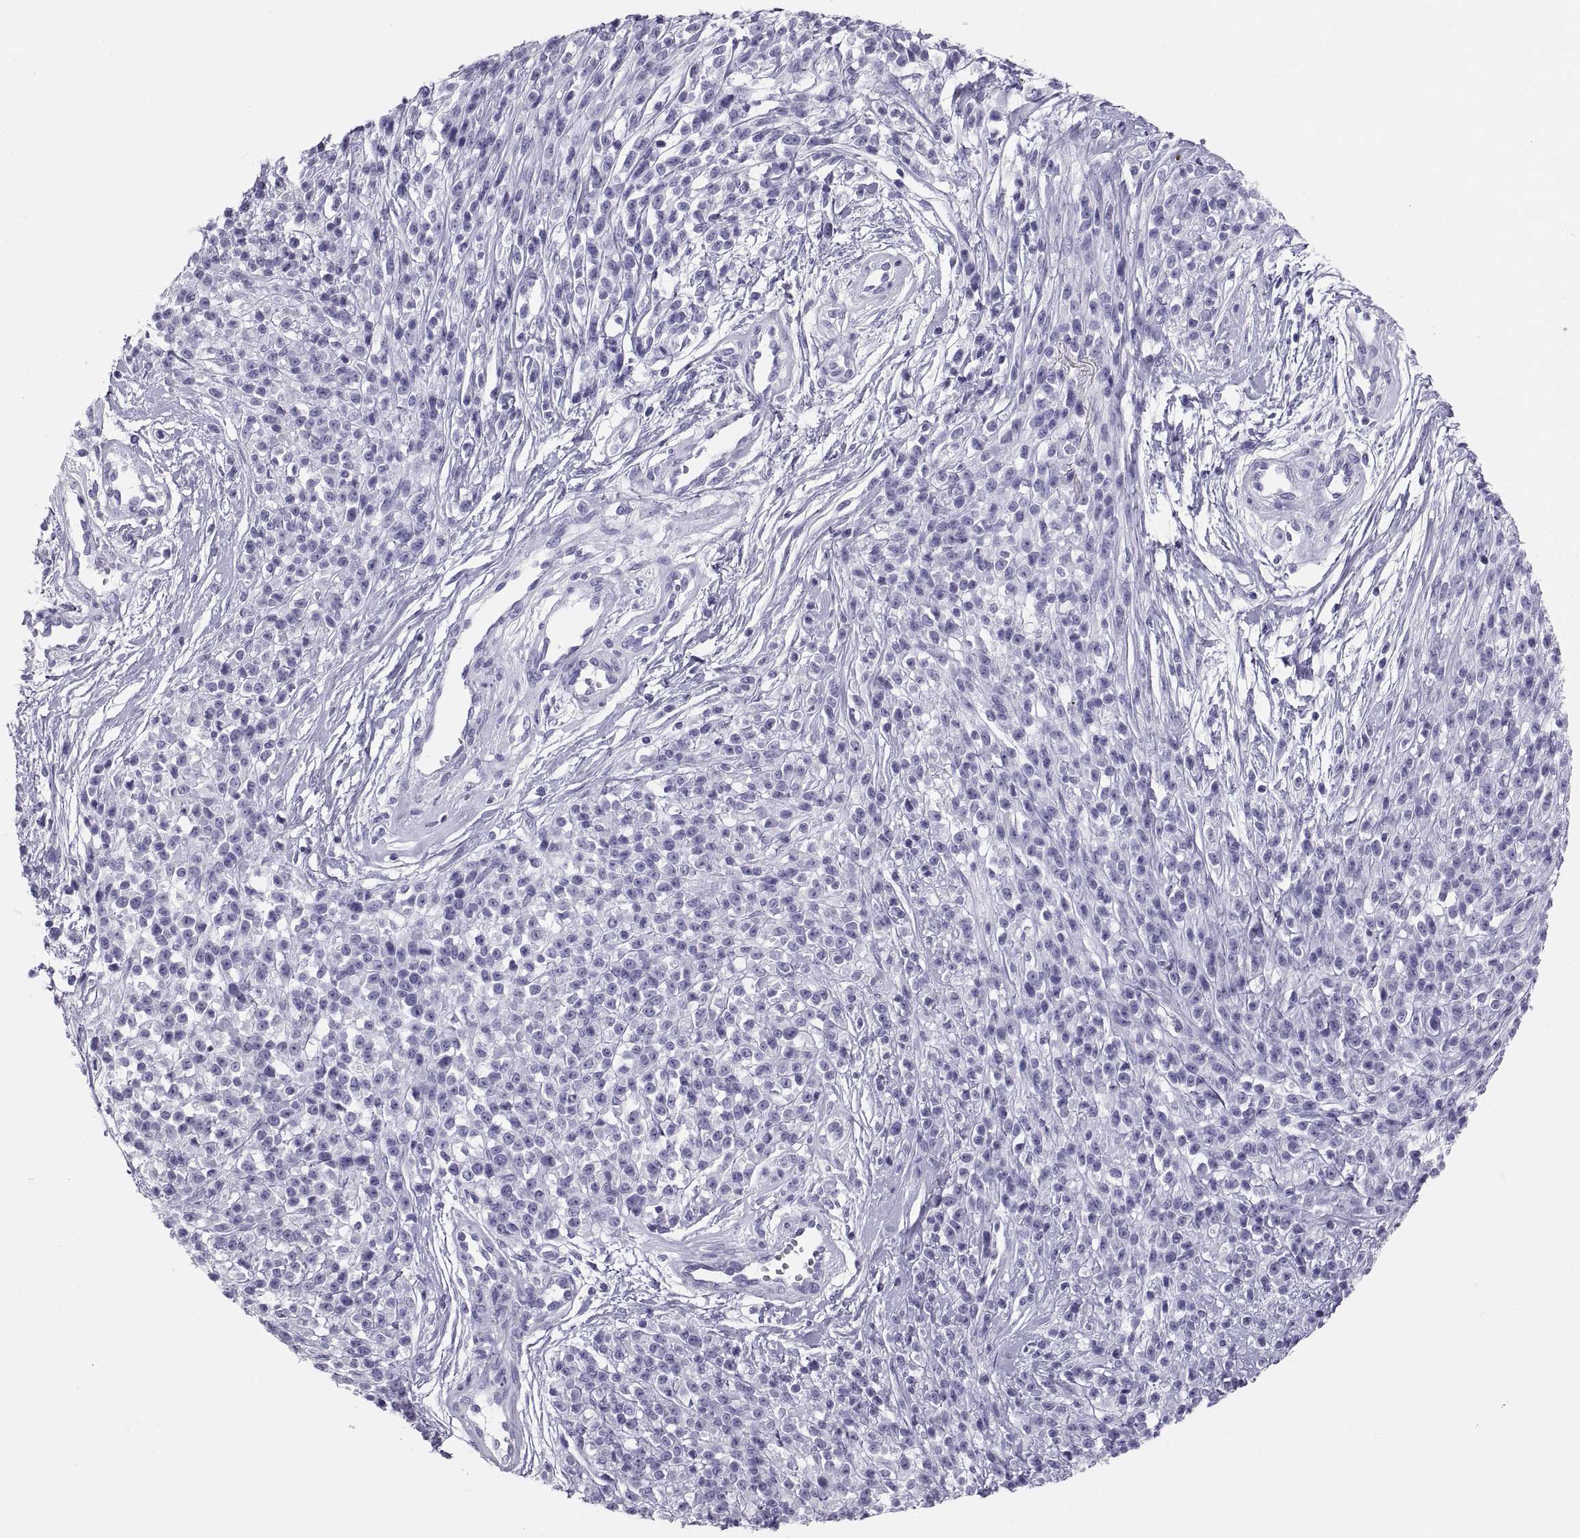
{"staining": {"intensity": "negative", "quantity": "none", "location": "none"}, "tissue": "melanoma", "cell_type": "Tumor cells", "image_type": "cancer", "snomed": [{"axis": "morphology", "description": "Malignant melanoma, NOS"}, {"axis": "topography", "description": "Skin"}, {"axis": "topography", "description": "Skin of trunk"}], "caption": "Melanoma was stained to show a protein in brown. There is no significant positivity in tumor cells.", "gene": "PAX2", "patient": {"sex": "male", "age": 74}}